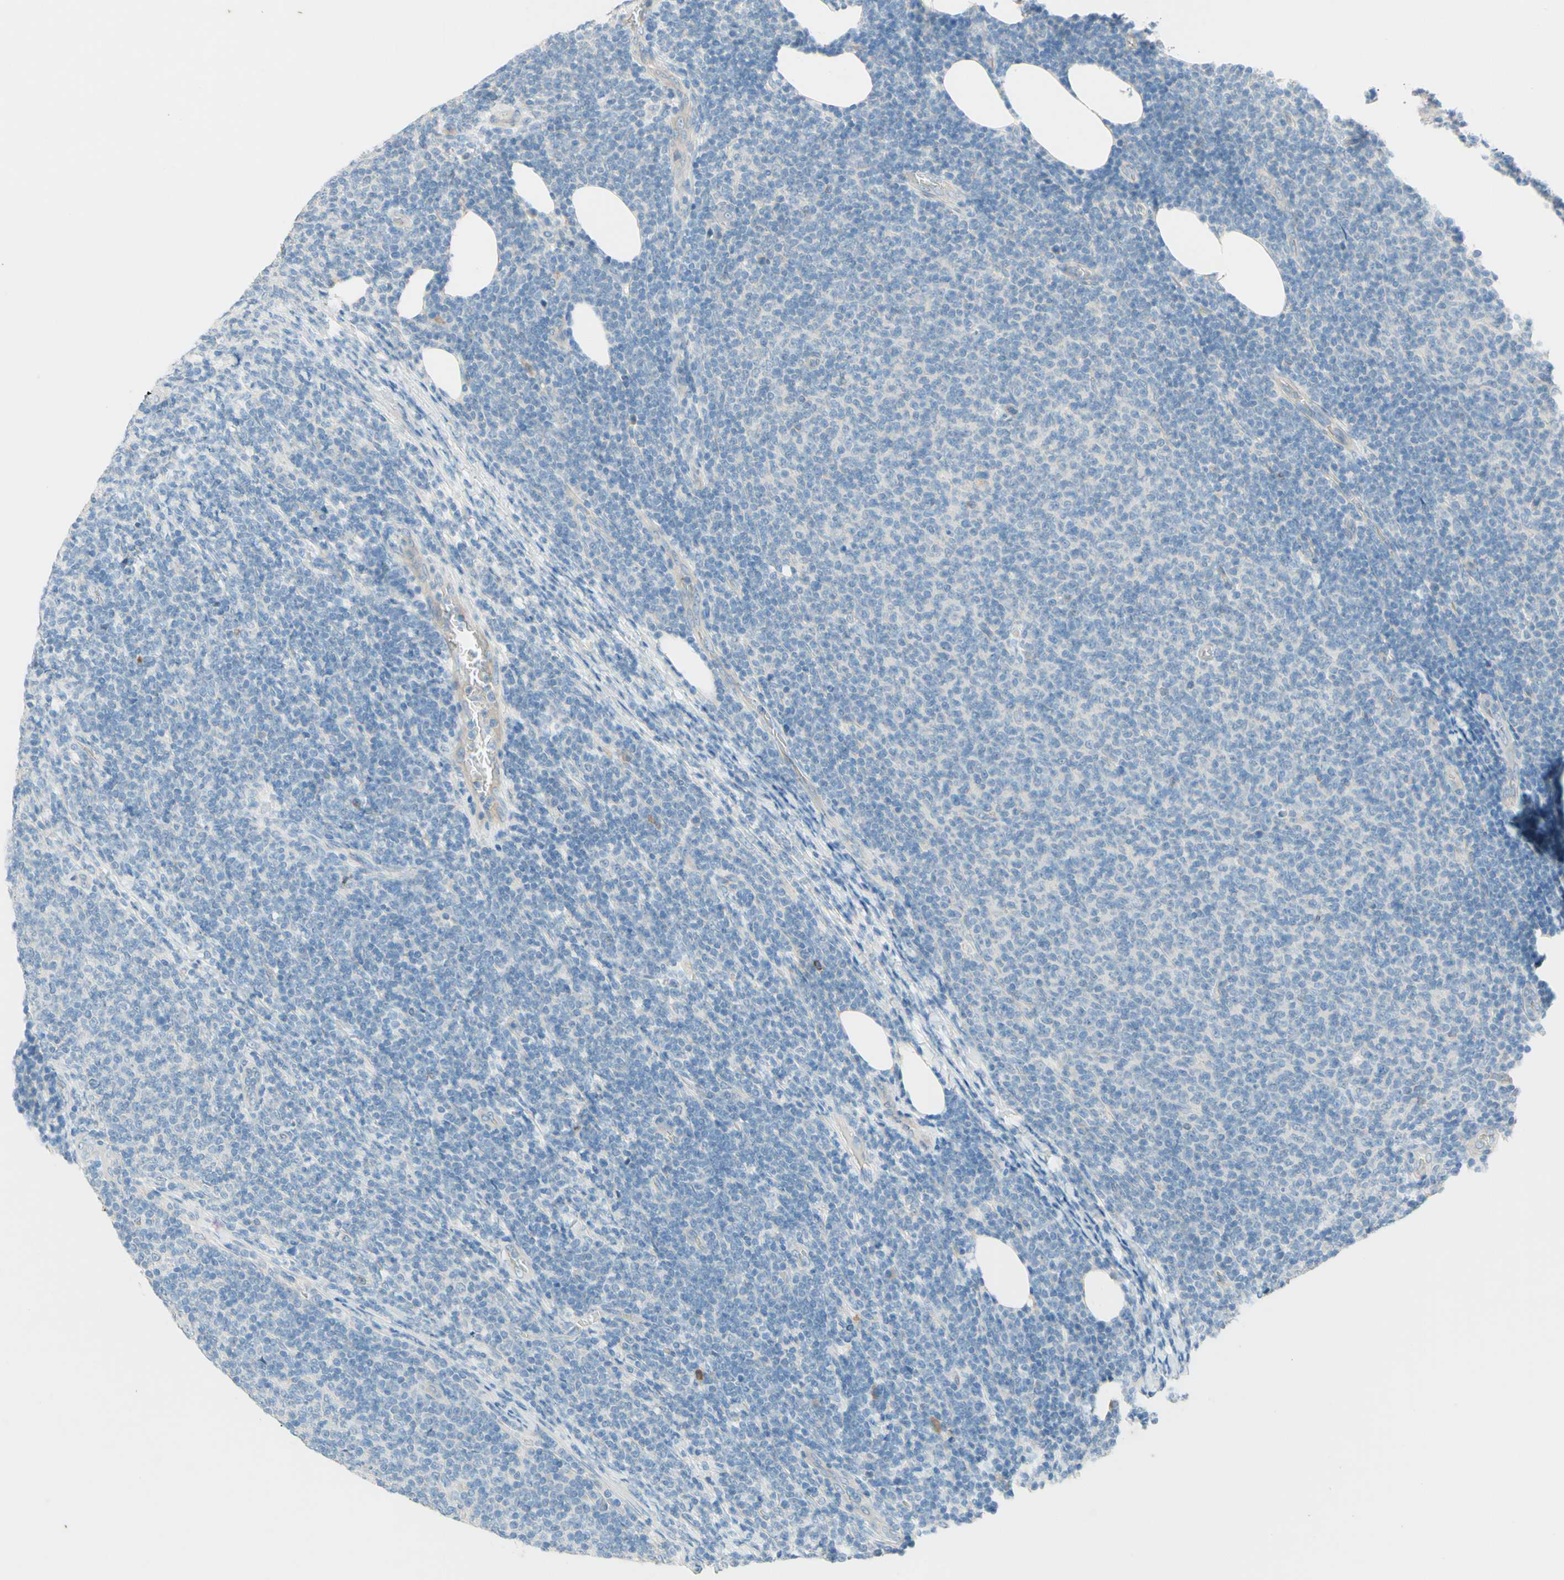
{"staining": {"intensity": "negative", "quantity": "none", "location": "none"}, "tissue": "lymphoma", "cell_type": "Tumor cells", "image_type": "cancer", "snomed": [{"axis": "morphology", "description": "Malignant lymphoma, non-Hodgkin's type, Low grade"}, {"axis": "topography", "description": "Lymph node"}], "caption": "IHC image of neoplastic tissue: lymphoma stained with DAB shows no significant protein positivity in tumor cells.", "gene": "IL2", "patient": {"sex": "male", "age": 66}}